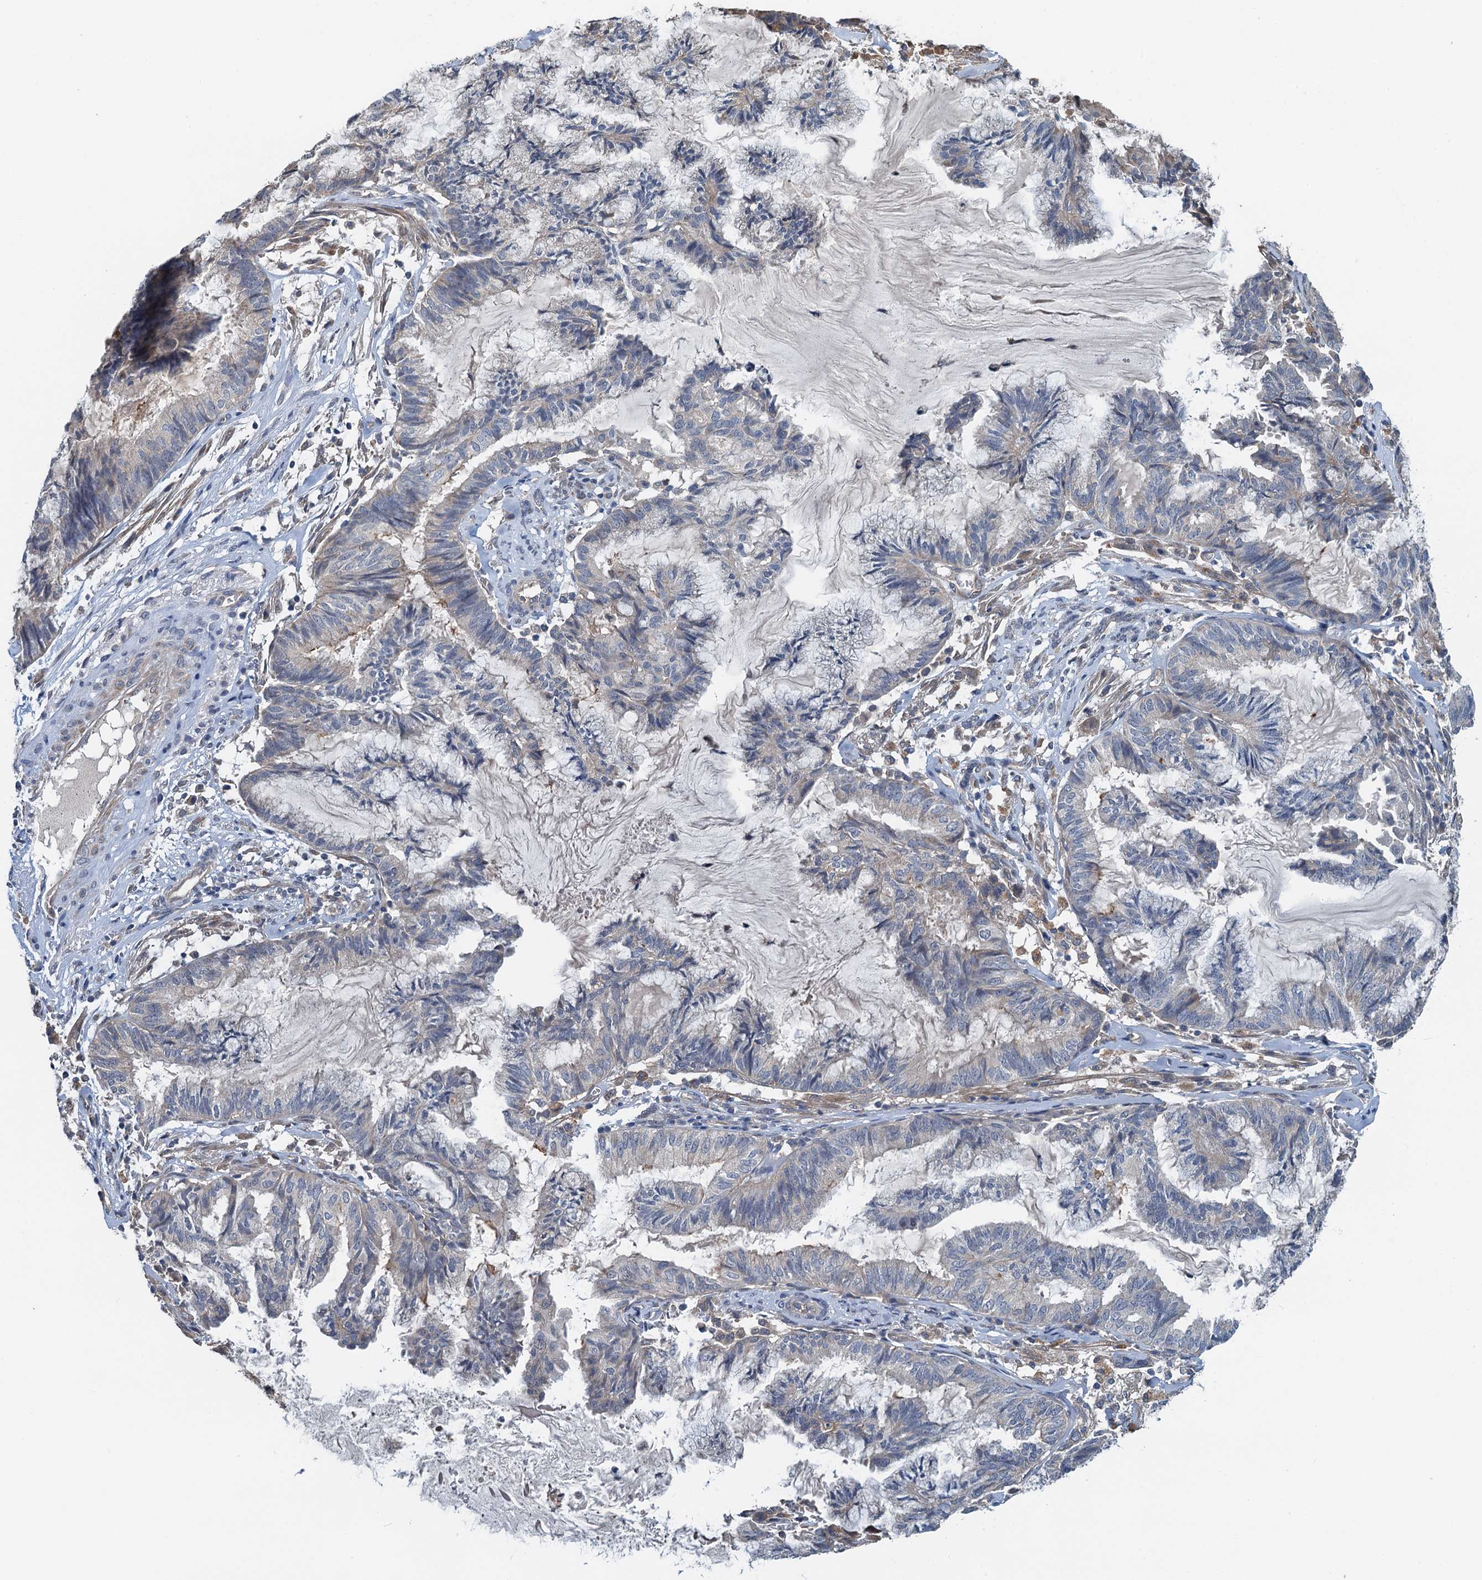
{"staining": {"intensity": "negative", "quantity": "none", "location": "none"}, "tissue": "endometrial cancer", "cell_type": "Tumor cells", "image_type": "cancer", "snomed": [{"axis": "morphology", "description": "Adenocarcinoma, NOS"}, {"axis": "topography", "description": "Endometrium"}], "caption": "An immunohistochemistry (IHC) photomicrograph of endometrial adenocarcinoma is shown. There is no staining in tumor cells of endometrial adenocarcinoma. Nuclei are stained in blue.", "gene": "ZNF606", "patient": {"sex": "female", "age": 86}}